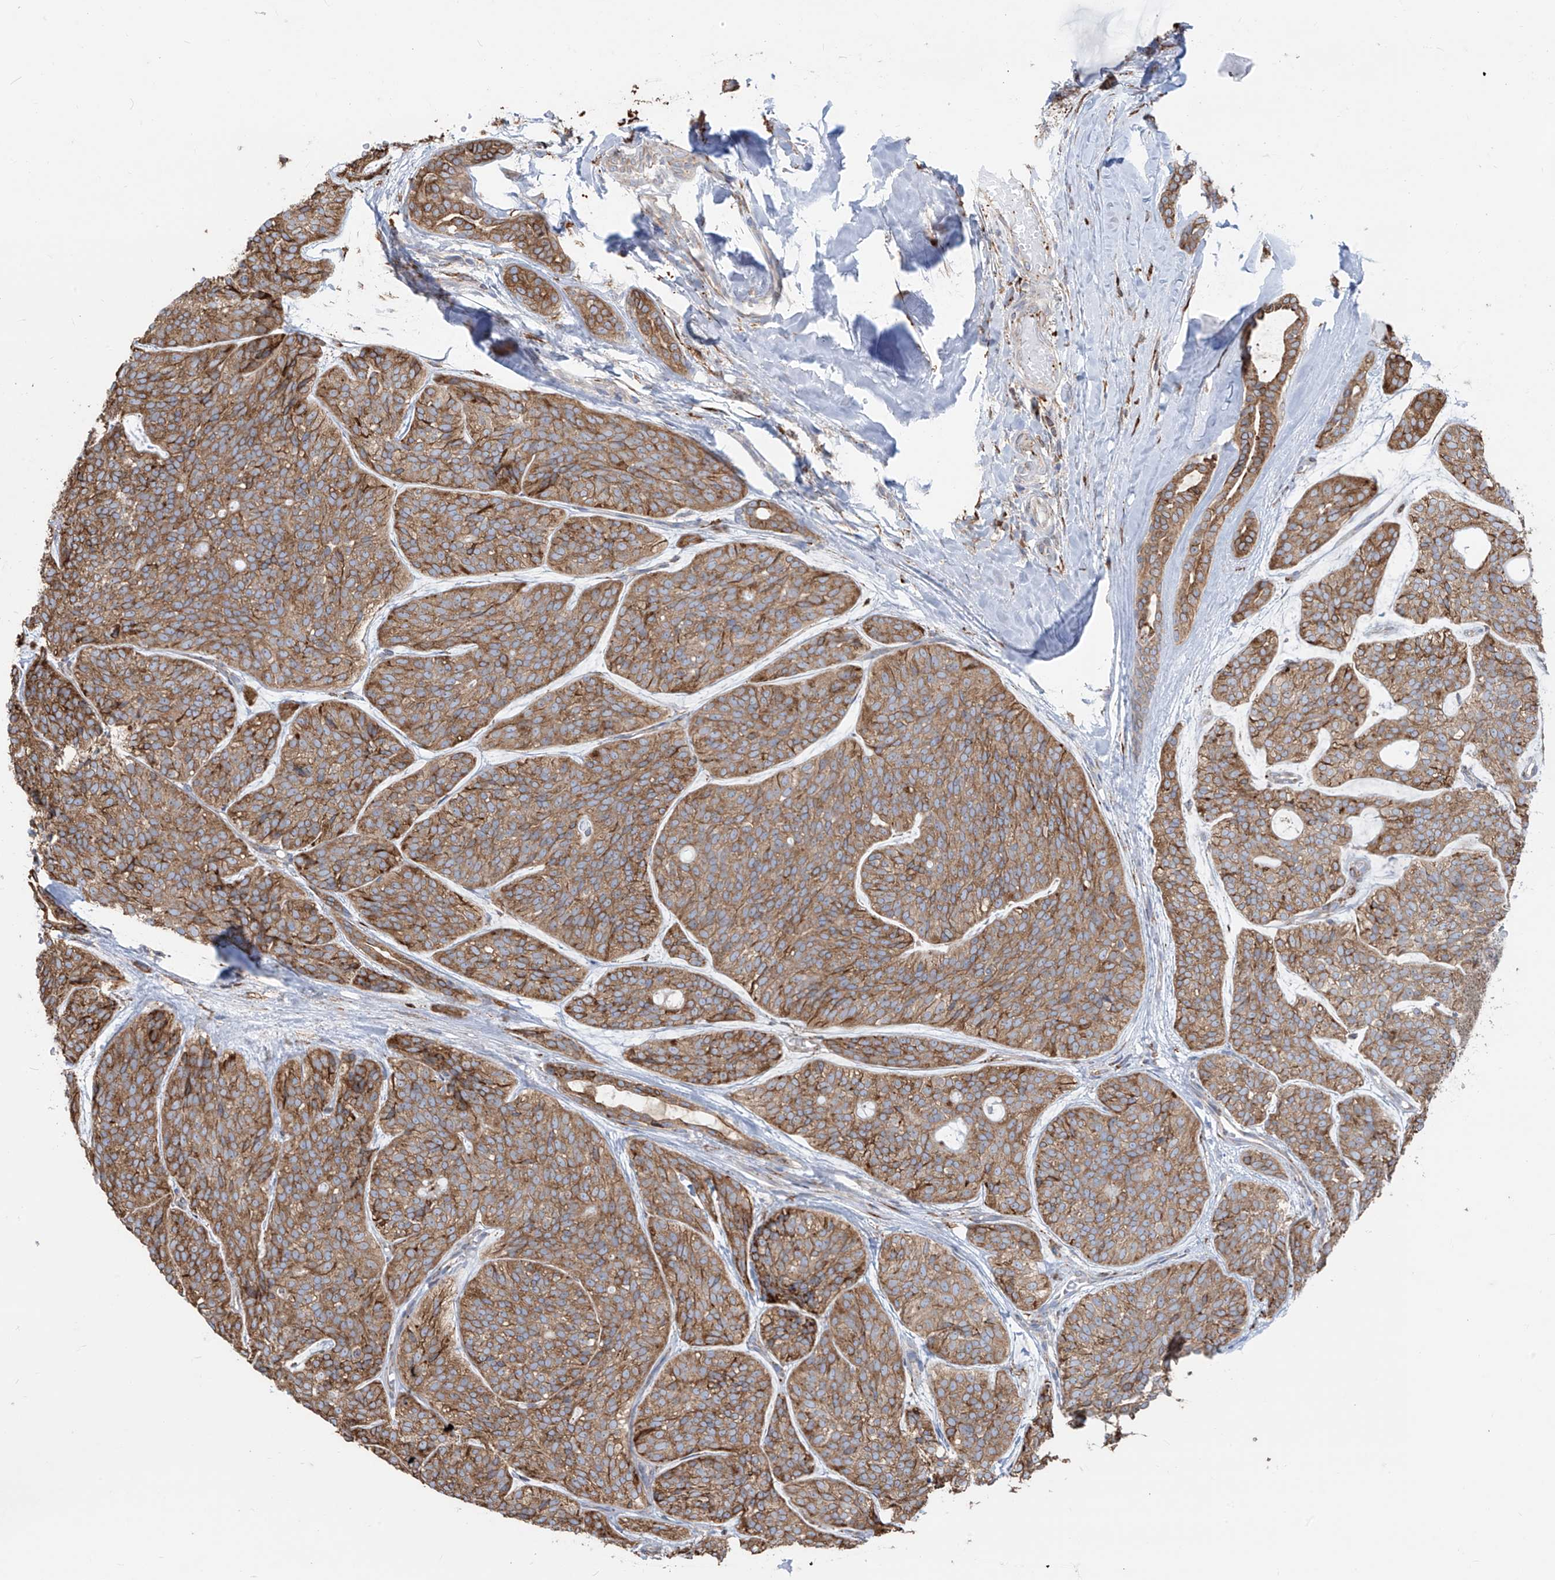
{"staining": {"intensity": "moderate", "quantity": ">75%", "location": "cytoplasmic/membranous"}, "tissue": "head and neck cancer", "cell_type": "Tumor cells", "image_type": "cancer", "snomed": [{"axis": "morphology", "description": "Adenocarcinoma, NOS"}, {"axis": "topography", "description": "Head-Neck"}], "caption": "Head and neck cancer tissue demonstrates moderate cytoplasmic/membranous expression in about >75% of tumor cells, visualized by immunohistochemistry.", "gene": "ZNF354C", "patient": {"sex": "male", "age": 66}}